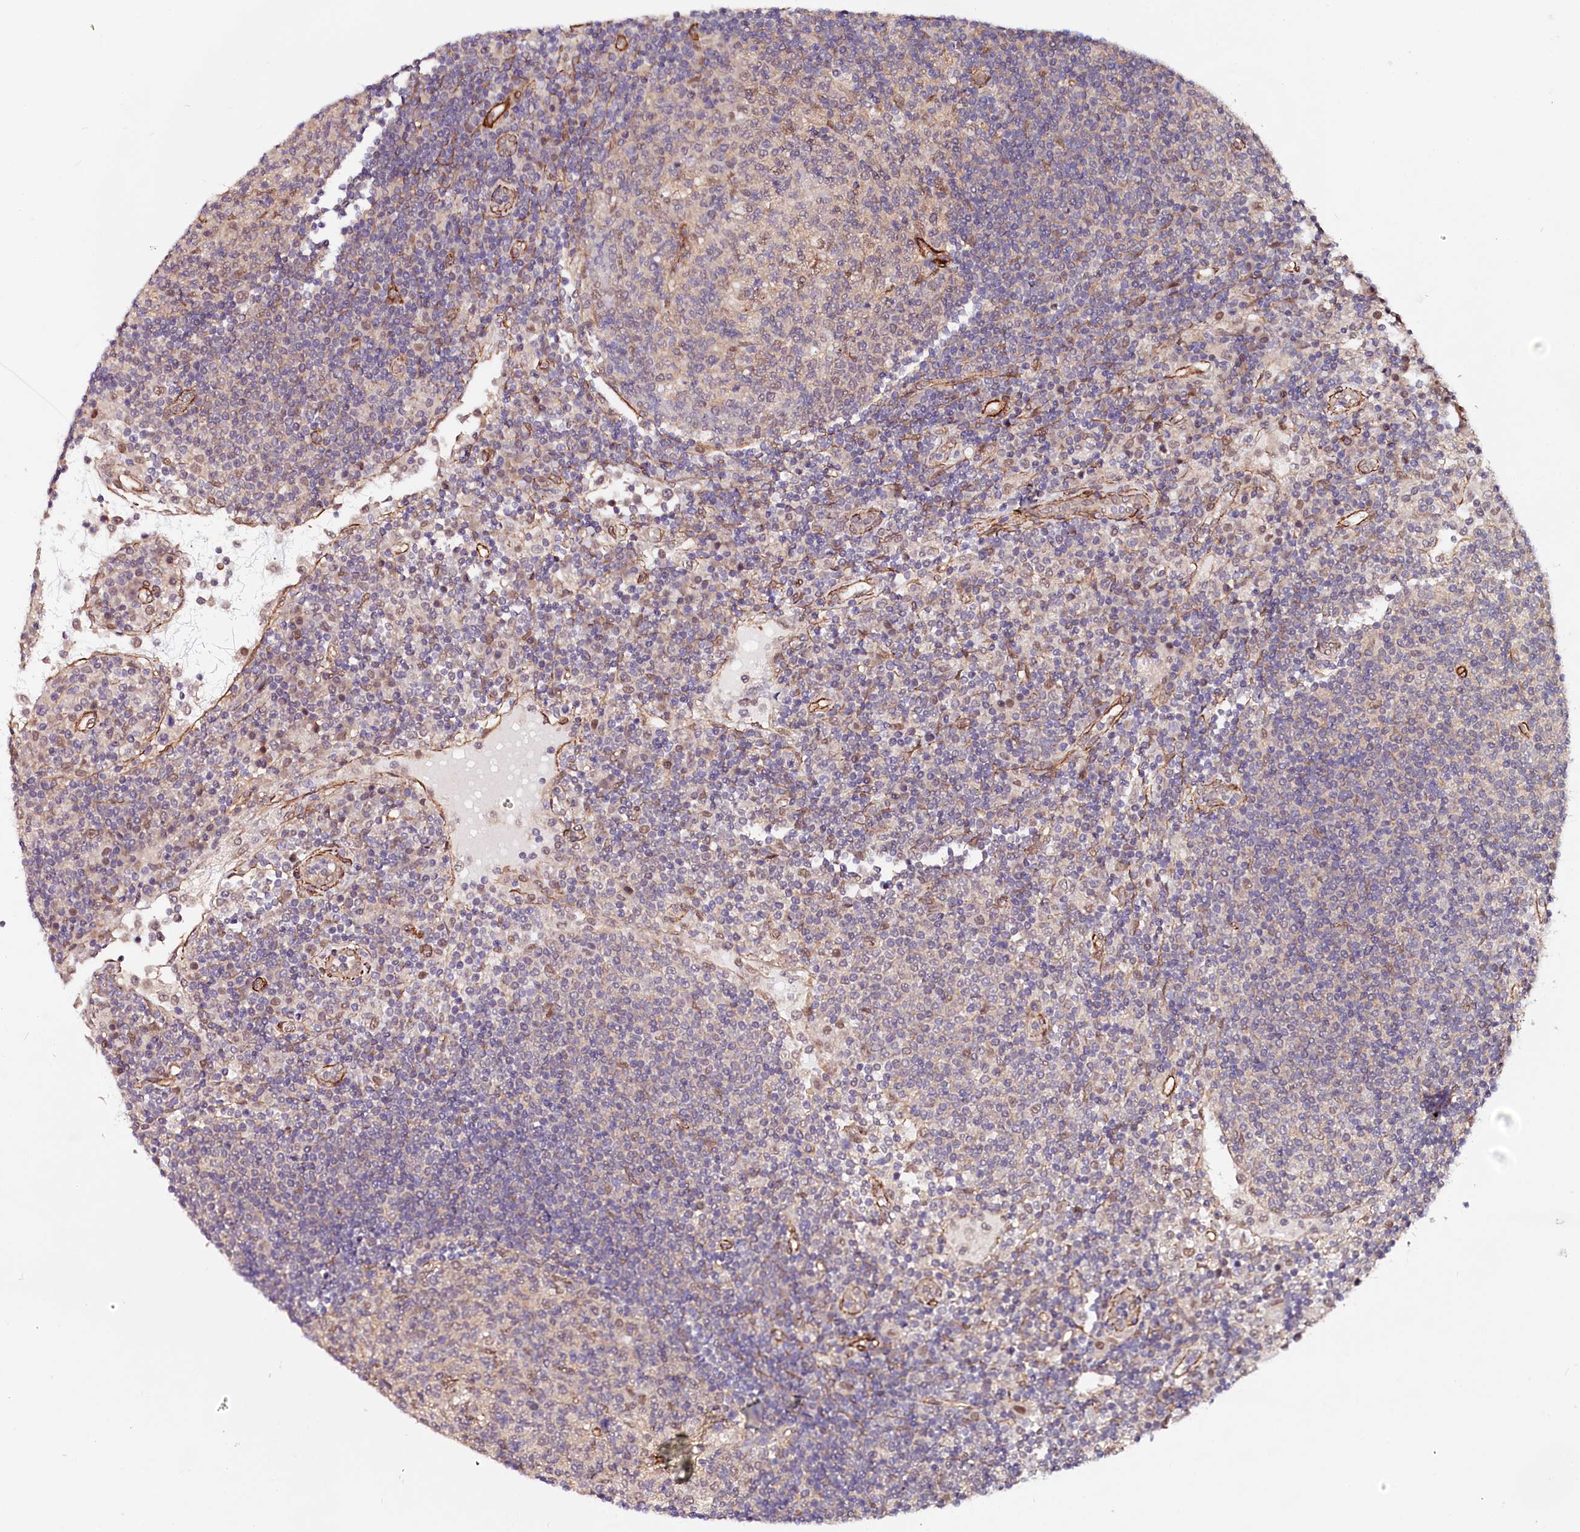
{"staining": {"intensity": "weak", "quantity": "25%-75%", "location": "nuclear"}, "tissue": "lymph node", "cell_type": "Germinal center cells", "image_type": "normal", "snomed": [{"axis": "morphology", "description": "Normal tissue, NOS"}, {"axis": "topography", "description": "Lymph node"}], "caption": "High-power microscopy captured an immunohistochemistry micrograph of unremarkable lymph node, revealing weak nuclear expression in approximately 25%-75% of germinal center cells.", "gene": "PPP2R5B", "patient": {"sex": "female", "age": 53}}